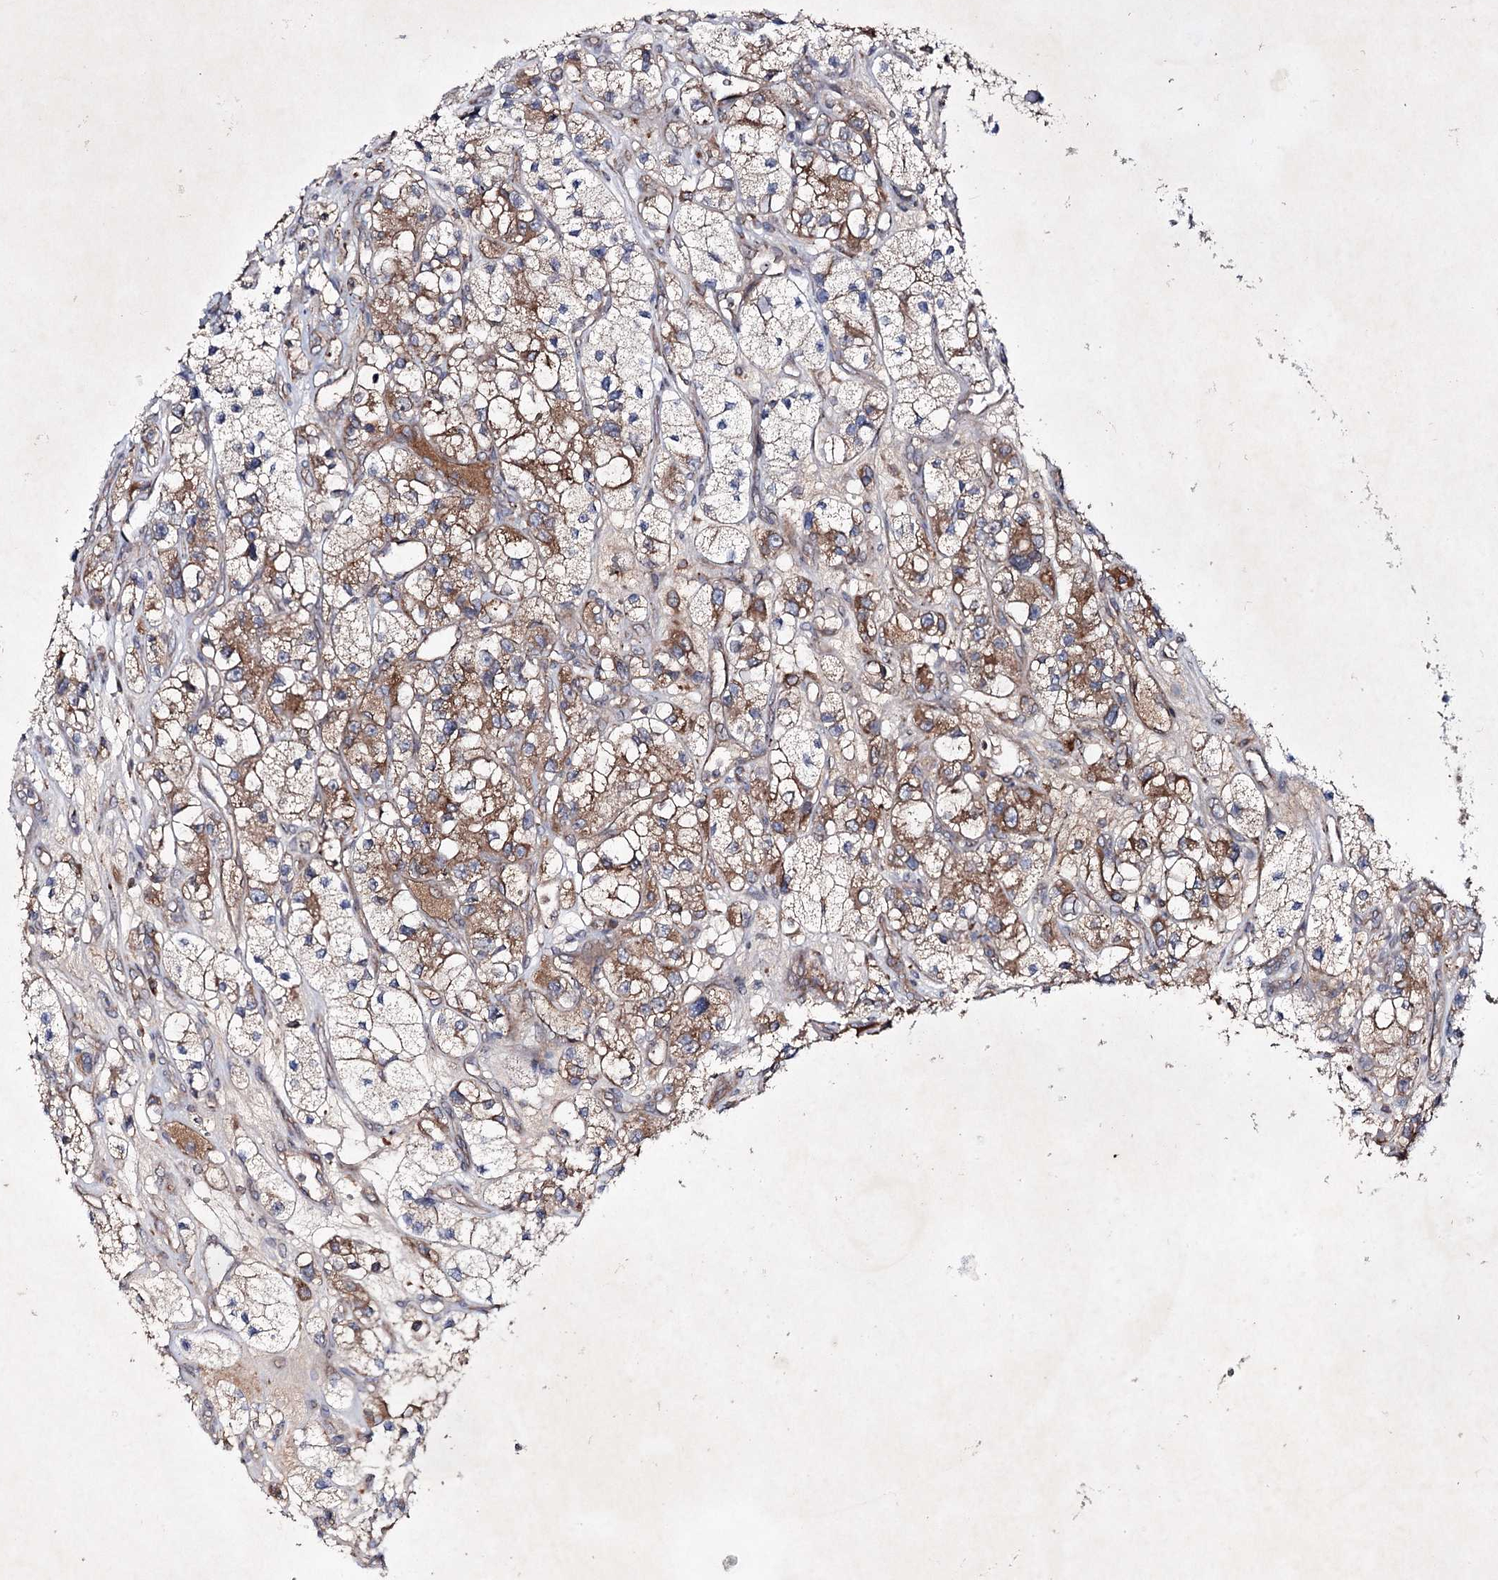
{"staining": {"intensity": "moderate", "quantity": "25%-75%", "location": "cytoplasmic/membranous"}, "tissue": "renal cancer", "cell_type": "Tumor cells", "image_type": "cancer", "snomed": [{"axis": "morphology", "description": "Adenocarcinoma, NOS"}, {"axis": "topography", "description": "Kidney"}], "caption": "Immunohistochemical staining of human renal adenocarcinoma displays medium levels of moderate cytoplasmic/membranous staining in about 25%-75% of tumor cells.", "gene": "ALG9", "patient": {"sex": "female", "age": 57}}